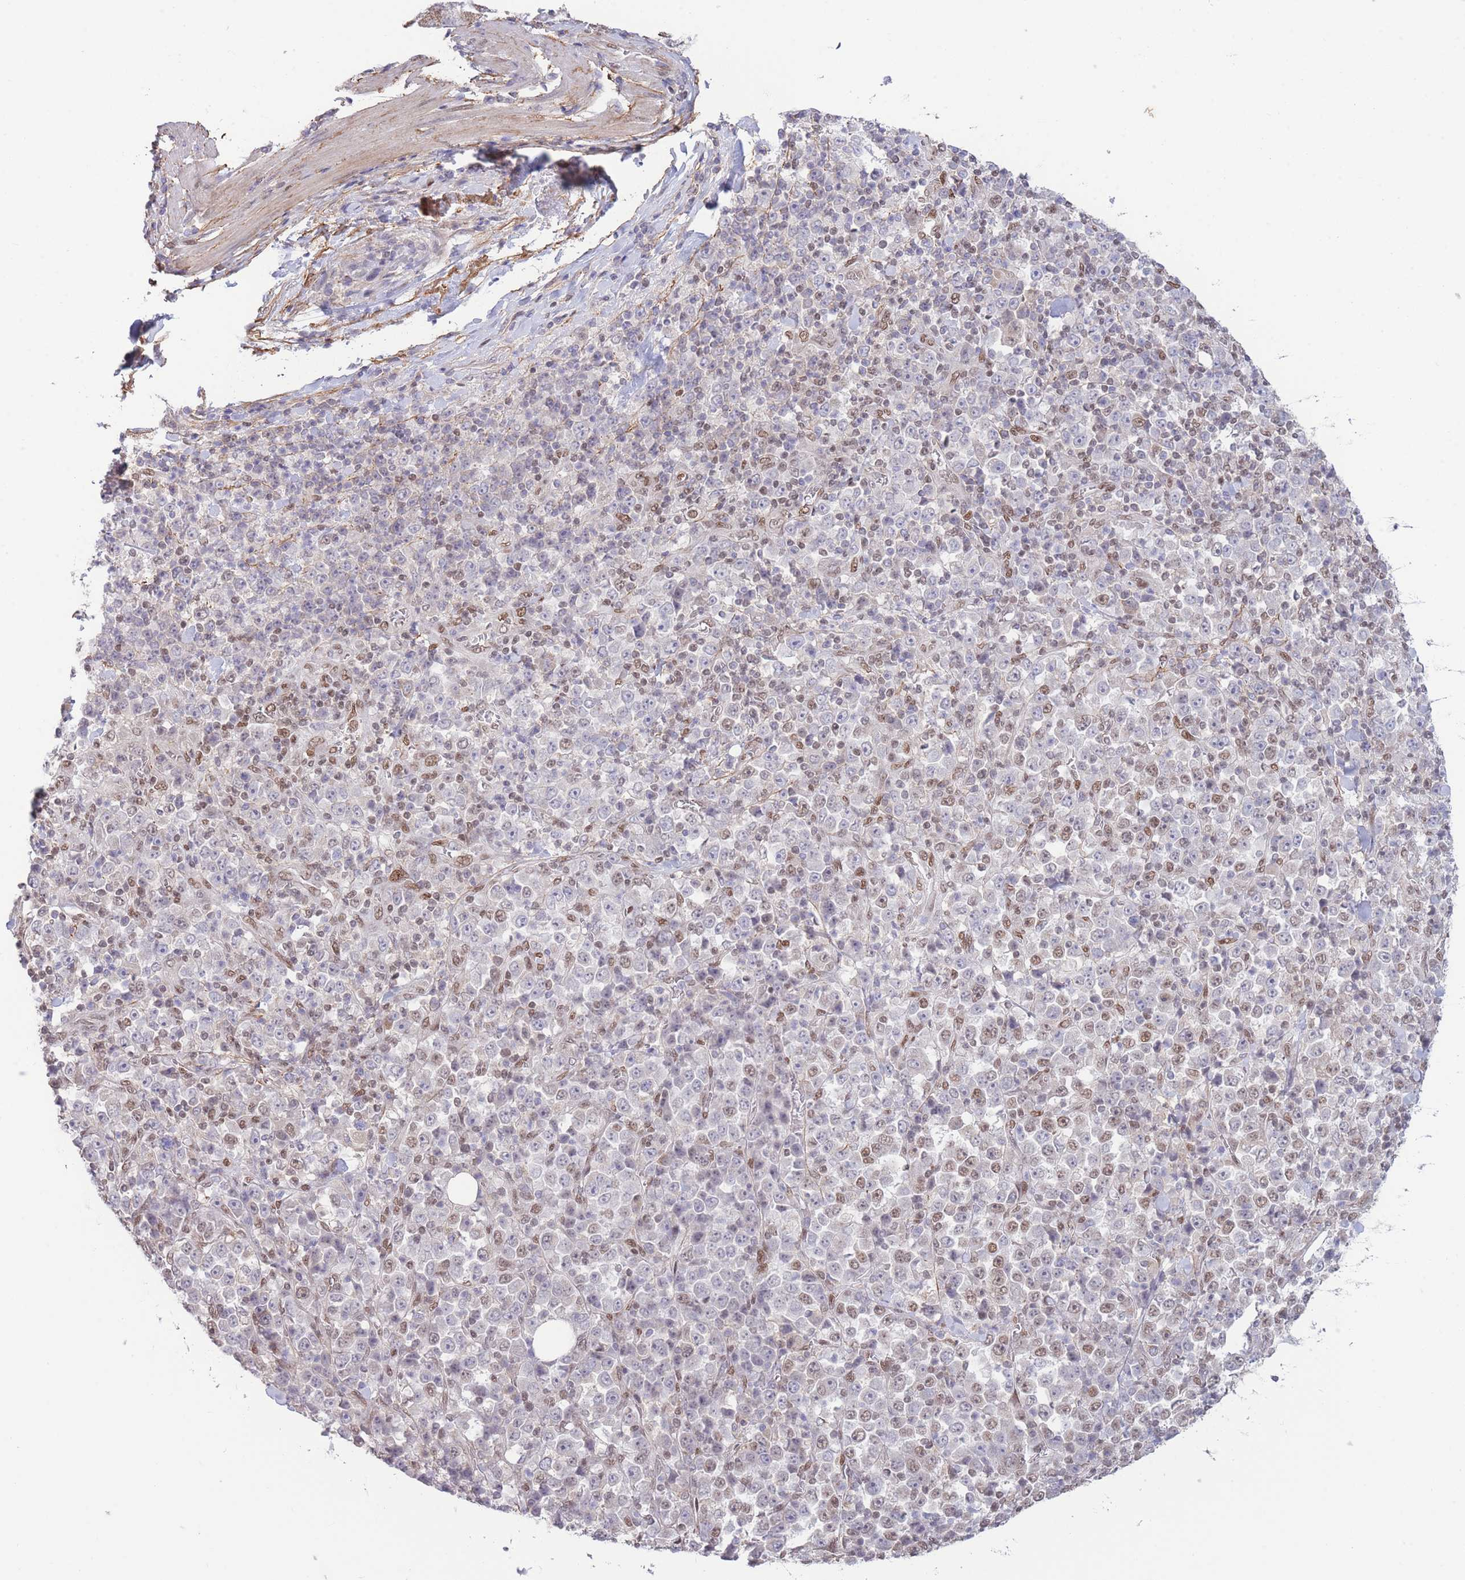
{"staining": {"intensity": "weak", "quantity": "25%-75%", "location": "nuclear"}, "tissue": "stomach cancer", "cell_type": "Tumor cells", "image_type": "cancer", "snomed": [{"axis": "morphology", "description": "Normal tissue, NOS"}, {"axis": "morphology", "description": "Adenocarcinoma, NOS"}, {"axis": "topography", "description": "Stomach, upper"}, {"axis": "topography", "description": "Stomach"}], "caption": "Stomach adenocarcinoma was stained to show a protein in brown. There is low levels of weak nuclear staining in approximately 25%-75% of tumor cells. (DAB IHC, brown staining for protein, blue staining for nuclei).", "gene": "CARD8", "patient": {"sex": "male", "age": 59}}